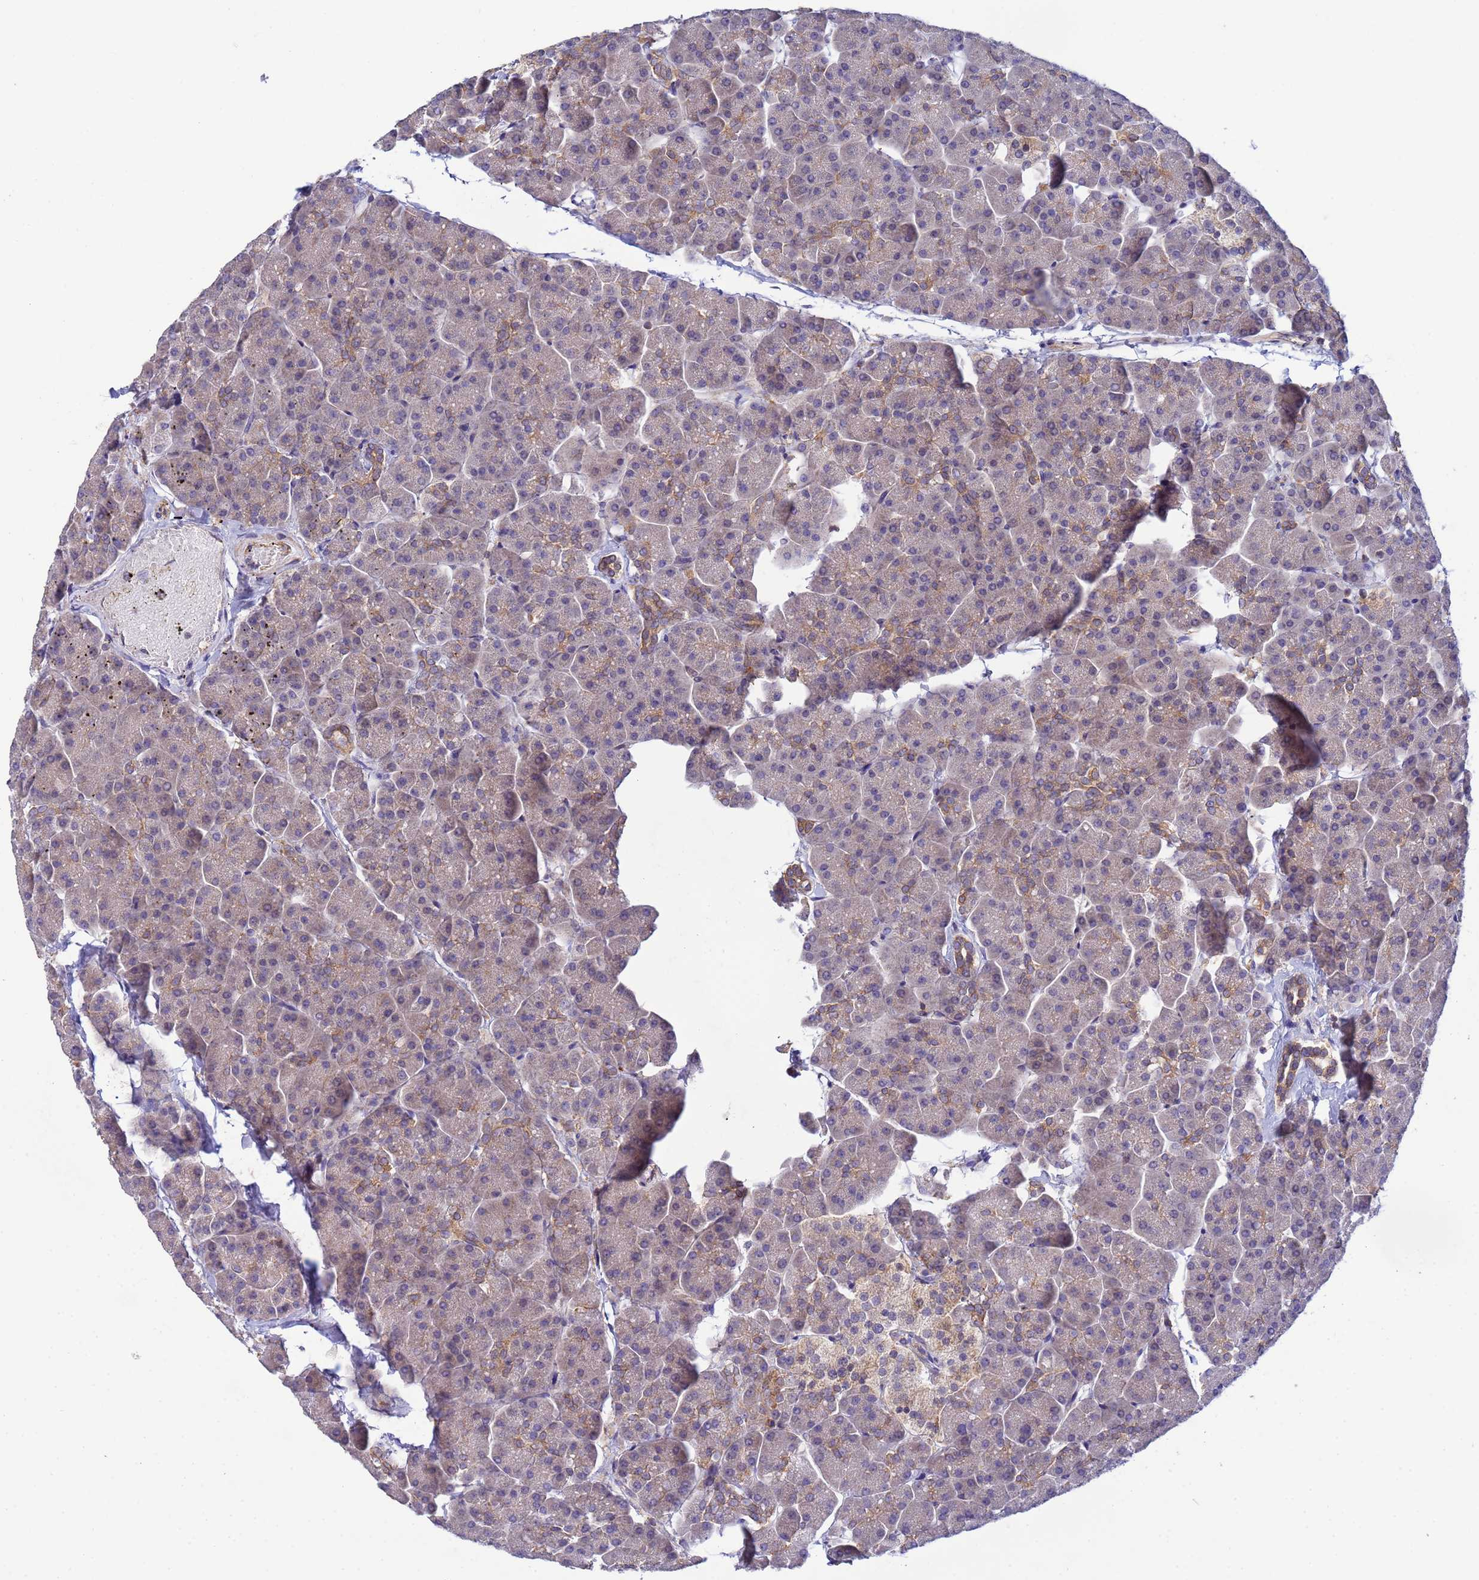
{"staining": {"intensity": "moderate", "quantity": "<25%", "location": "cytoplasmic/membranous"}, "tissue": "pancreas", "cell_type": "Exocrine glandular cells", "image_type": "normal", "snomed": [{"axis": "morphology", "description": "Normal tissue, NOS"}, {"axis": "topography", "description": "Pancreas"}, {"axis": "topography", "description": "Peripheral nerve tissue"}], "caption": "A micrograph showing moderate cytoplasmic/membranous expression in about <25% of exocrine glandular cells in benign pancreas, as visualized by brown immunohistochemical staining.", "gene": "CDC34", "patient": {"sex": "male", "age": 54}}